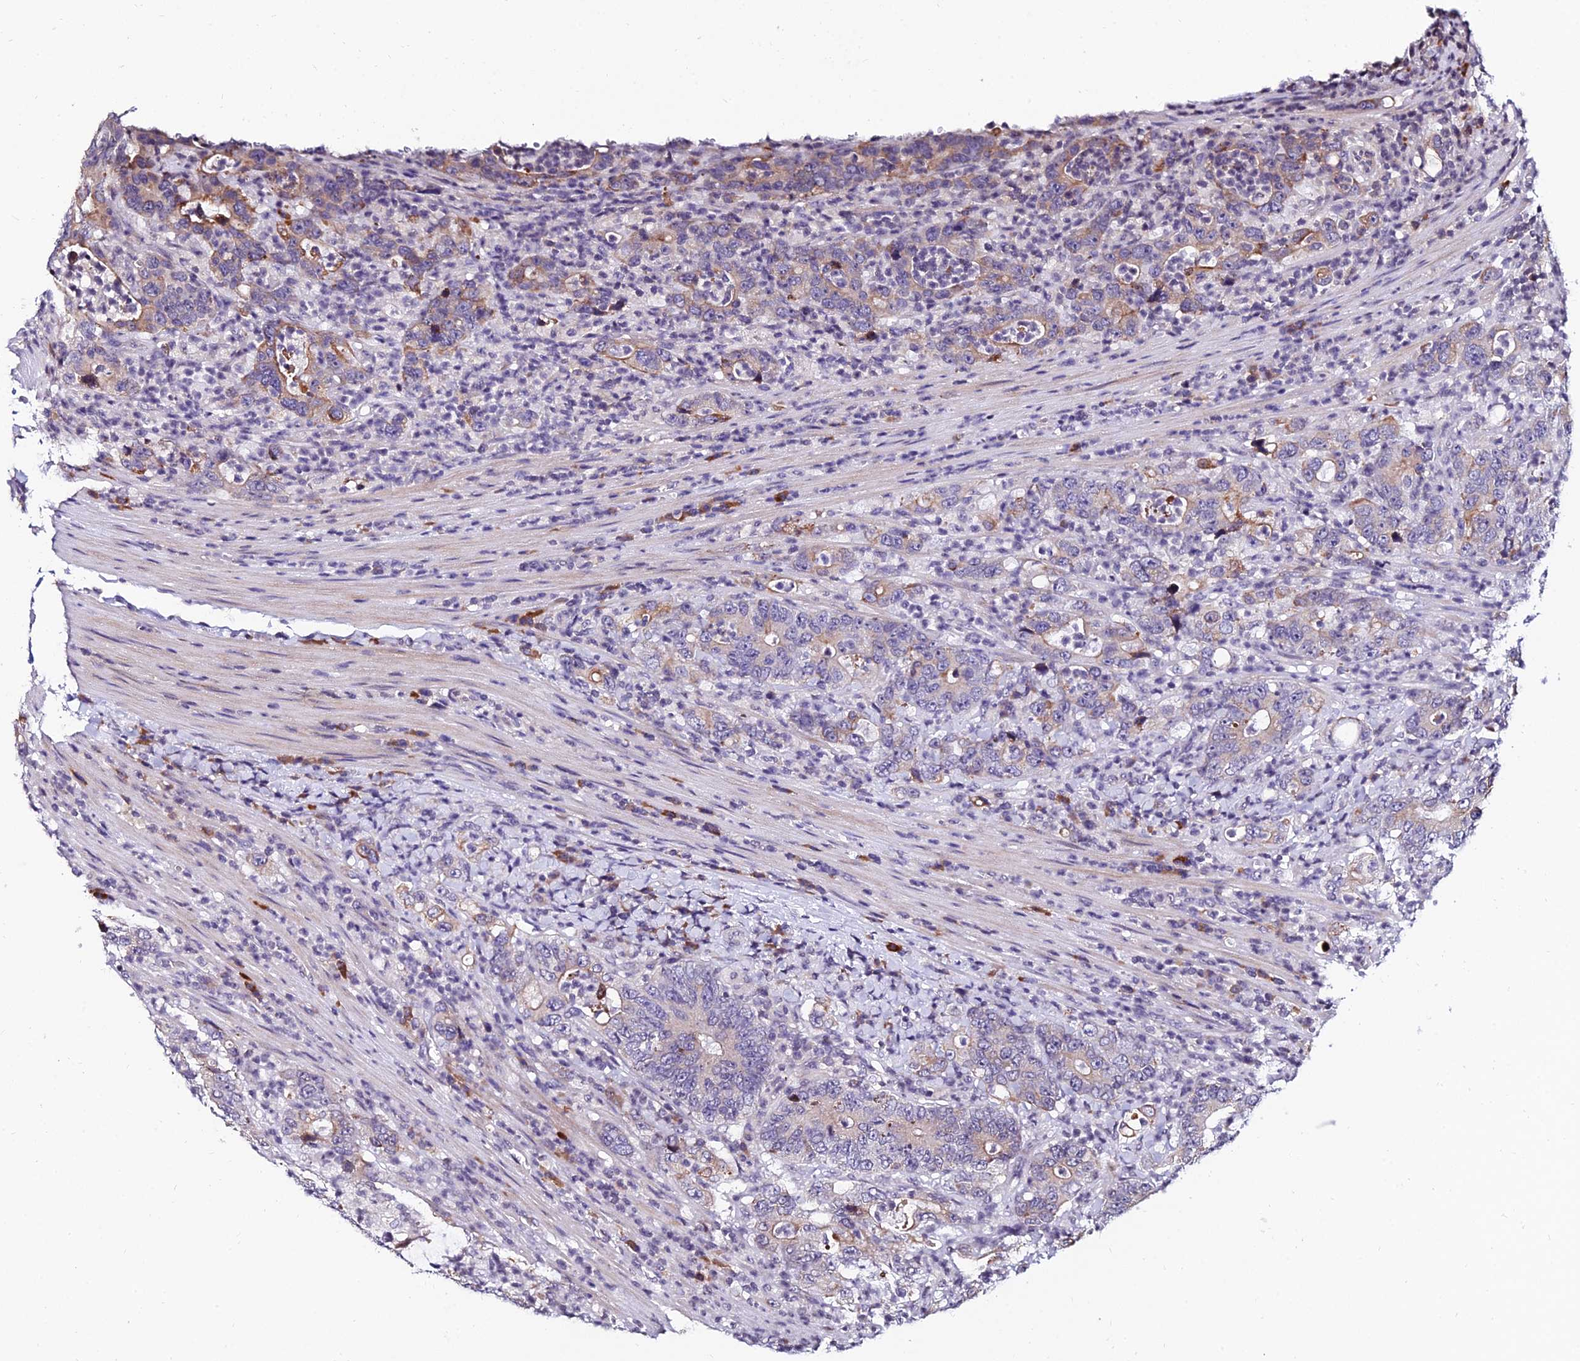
{"staining": {"intensity": "weak", "quantity": "<25%", "location": "cytoplasmic/membranous"}, "tissue": "colorectal cancer", "cell_type": "Tumor cells", "image_type": "cancer", "snomed": [{"axis": "morphology", "description": "Adenocarcinoma, NOS"}, {"axis": "topography", "description": "Colon"}], "caption": "High magnification brightfield microscopy of colorectal cancer (adenocarcinoma) stained with DAB (brown) and counterstained with hematoxylin (blue): tumor cells show no significant positivity.", "gene": "CDNF", "patient": {"sex": "female", "age": 75}}